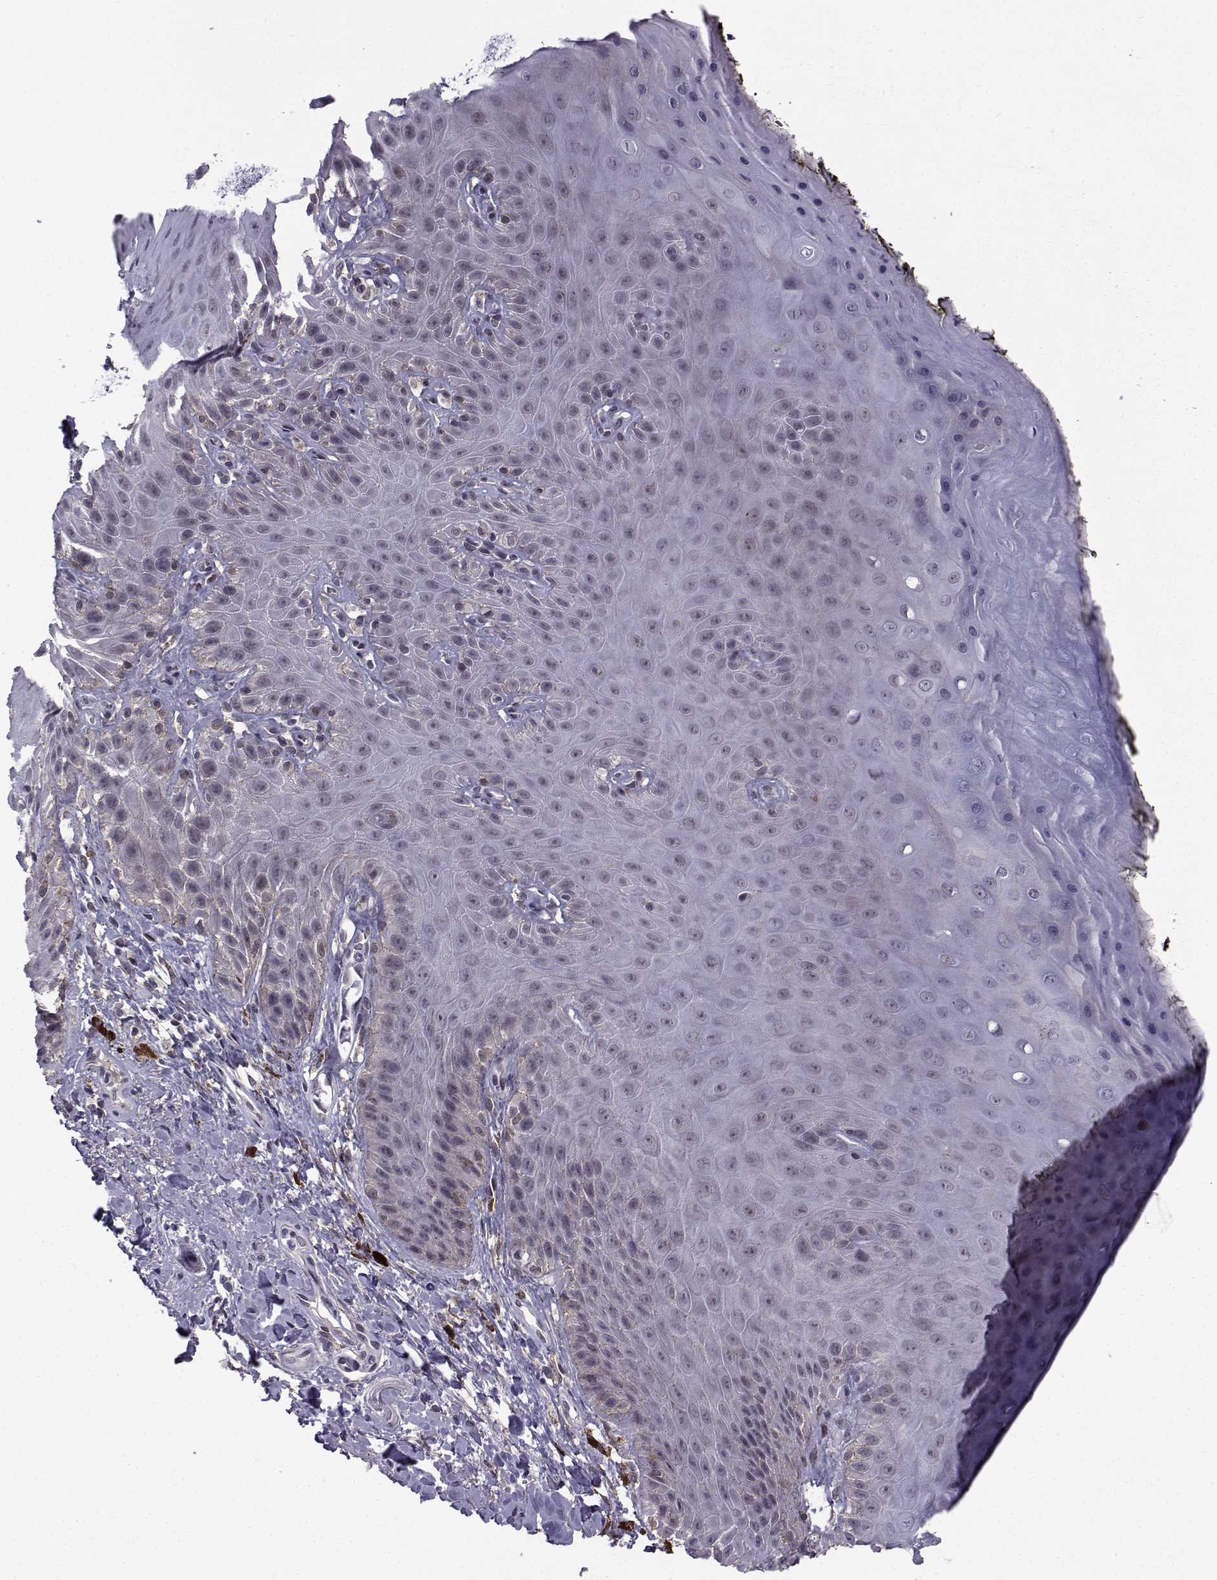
{"staining": {"intensity": "weak", "quantity": "<25%", "location": "nuclear"}, "tissue": "skin", "cell_type": "Epidermal cells", "image_type": "normal", "snomed": [{"axis": "morphology", "description": "Normal tissue, NOS"}, {"axis": "topography", "description": "Anal"}, {"axis": "topography", "description": "Peripheral nerve tissue"}], "caption": "Immunohistochemistry histopathology image of unremarkable skin stained for a protein (brown), which exhibits no positivity in epidermal cells.", "gene": "RBM24", "patient": {"sex": "male", "age": 53}}